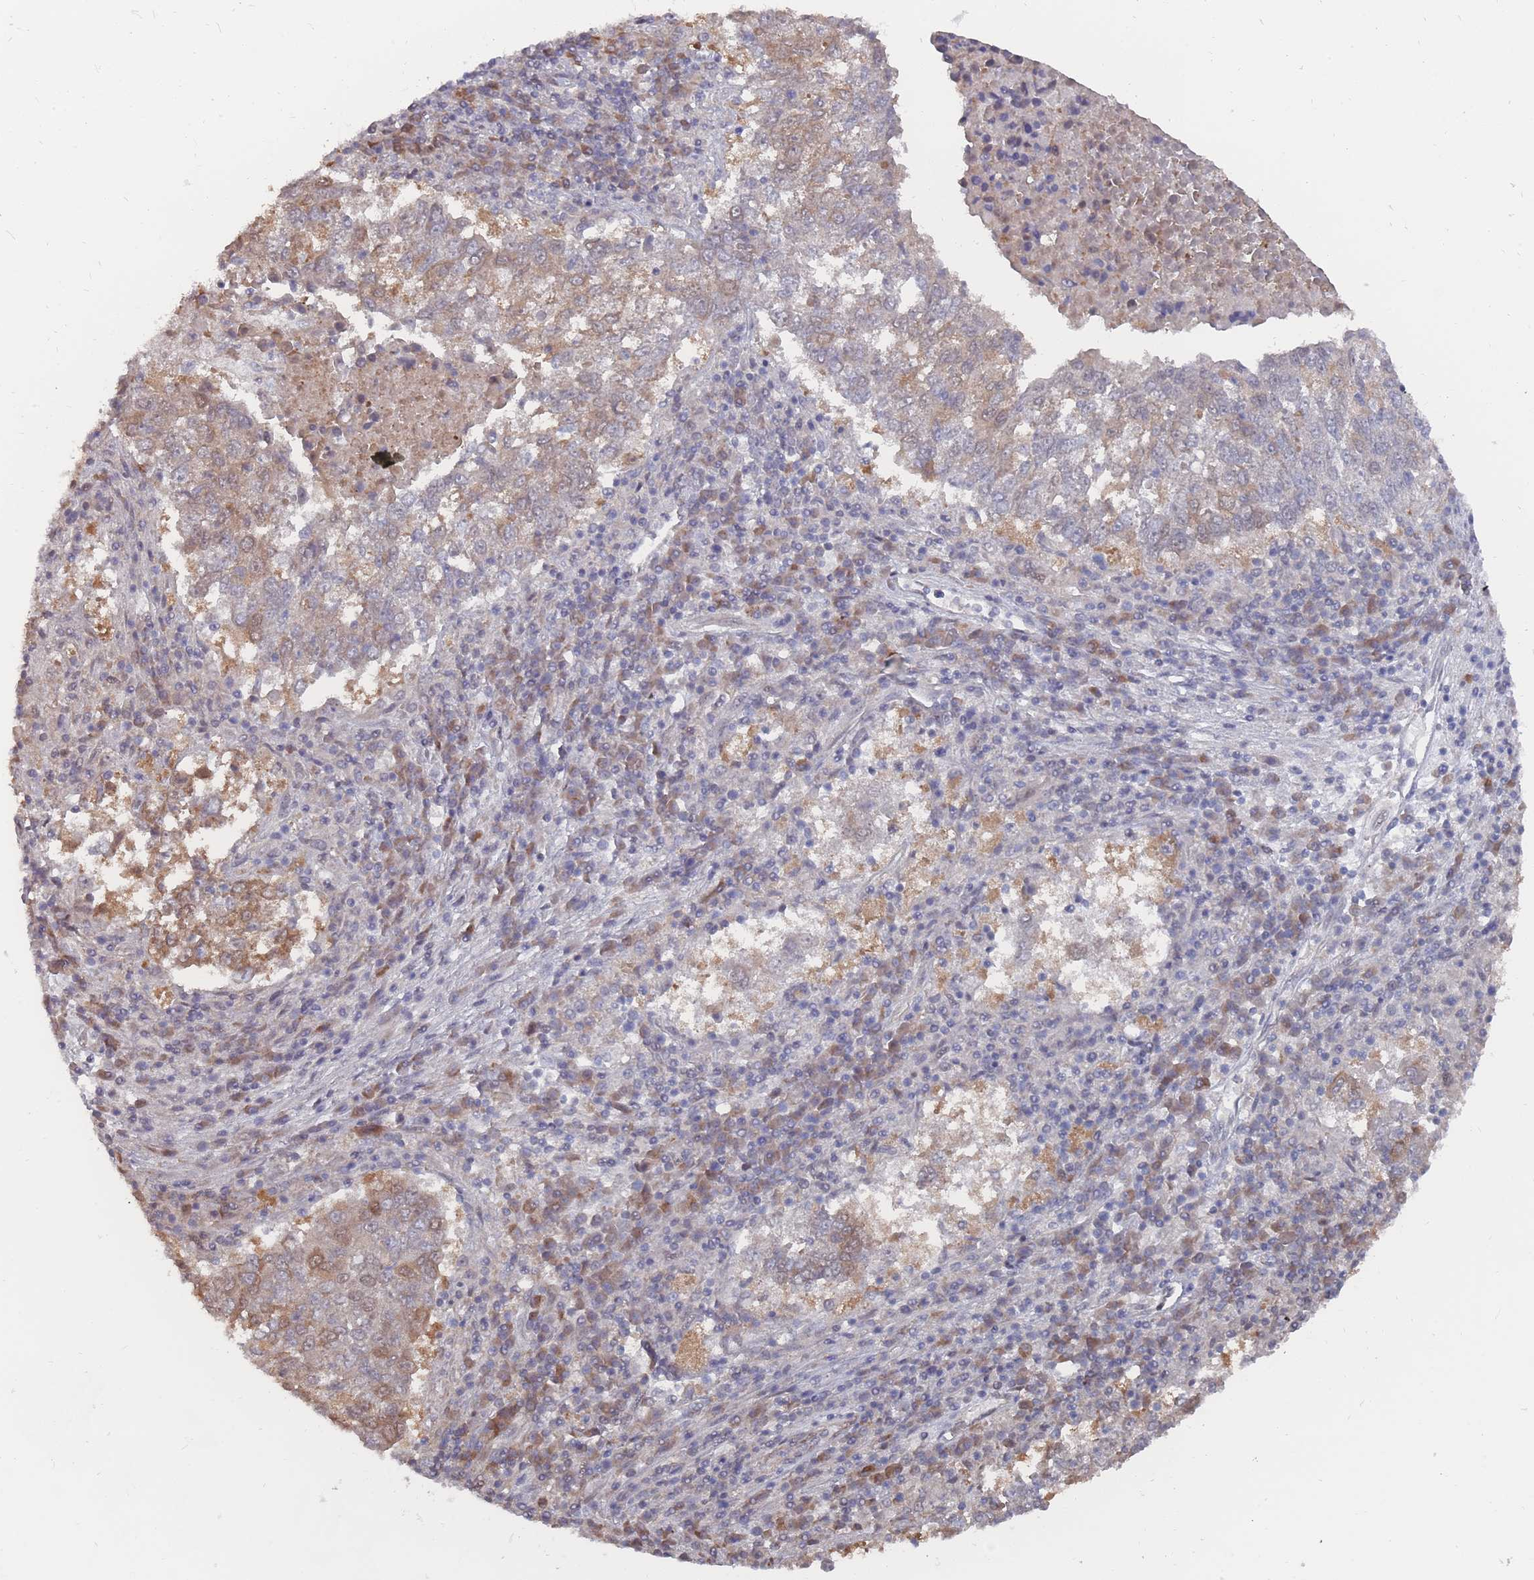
{"staining": {"intensity": "moderate", "quantity": "25%-75%", "location": "cytoplasmic/membranous,nuclear"}, "tissue": "lung cancer", "cell_type": "Tumor cells", "image_type": "cancer", "snomed": [{"axis": "morphology", "description": "Squamous cell carcinoma, NOS"}, {"axis": "topography", "description": "Lung"}], "caption": "Human squamous cell carcinoma (lung) stained with a protein marker exhibits moderate staining in tumor cells.", "gene": "NKD1", "patient": {"sex": "male", "age": 73}}